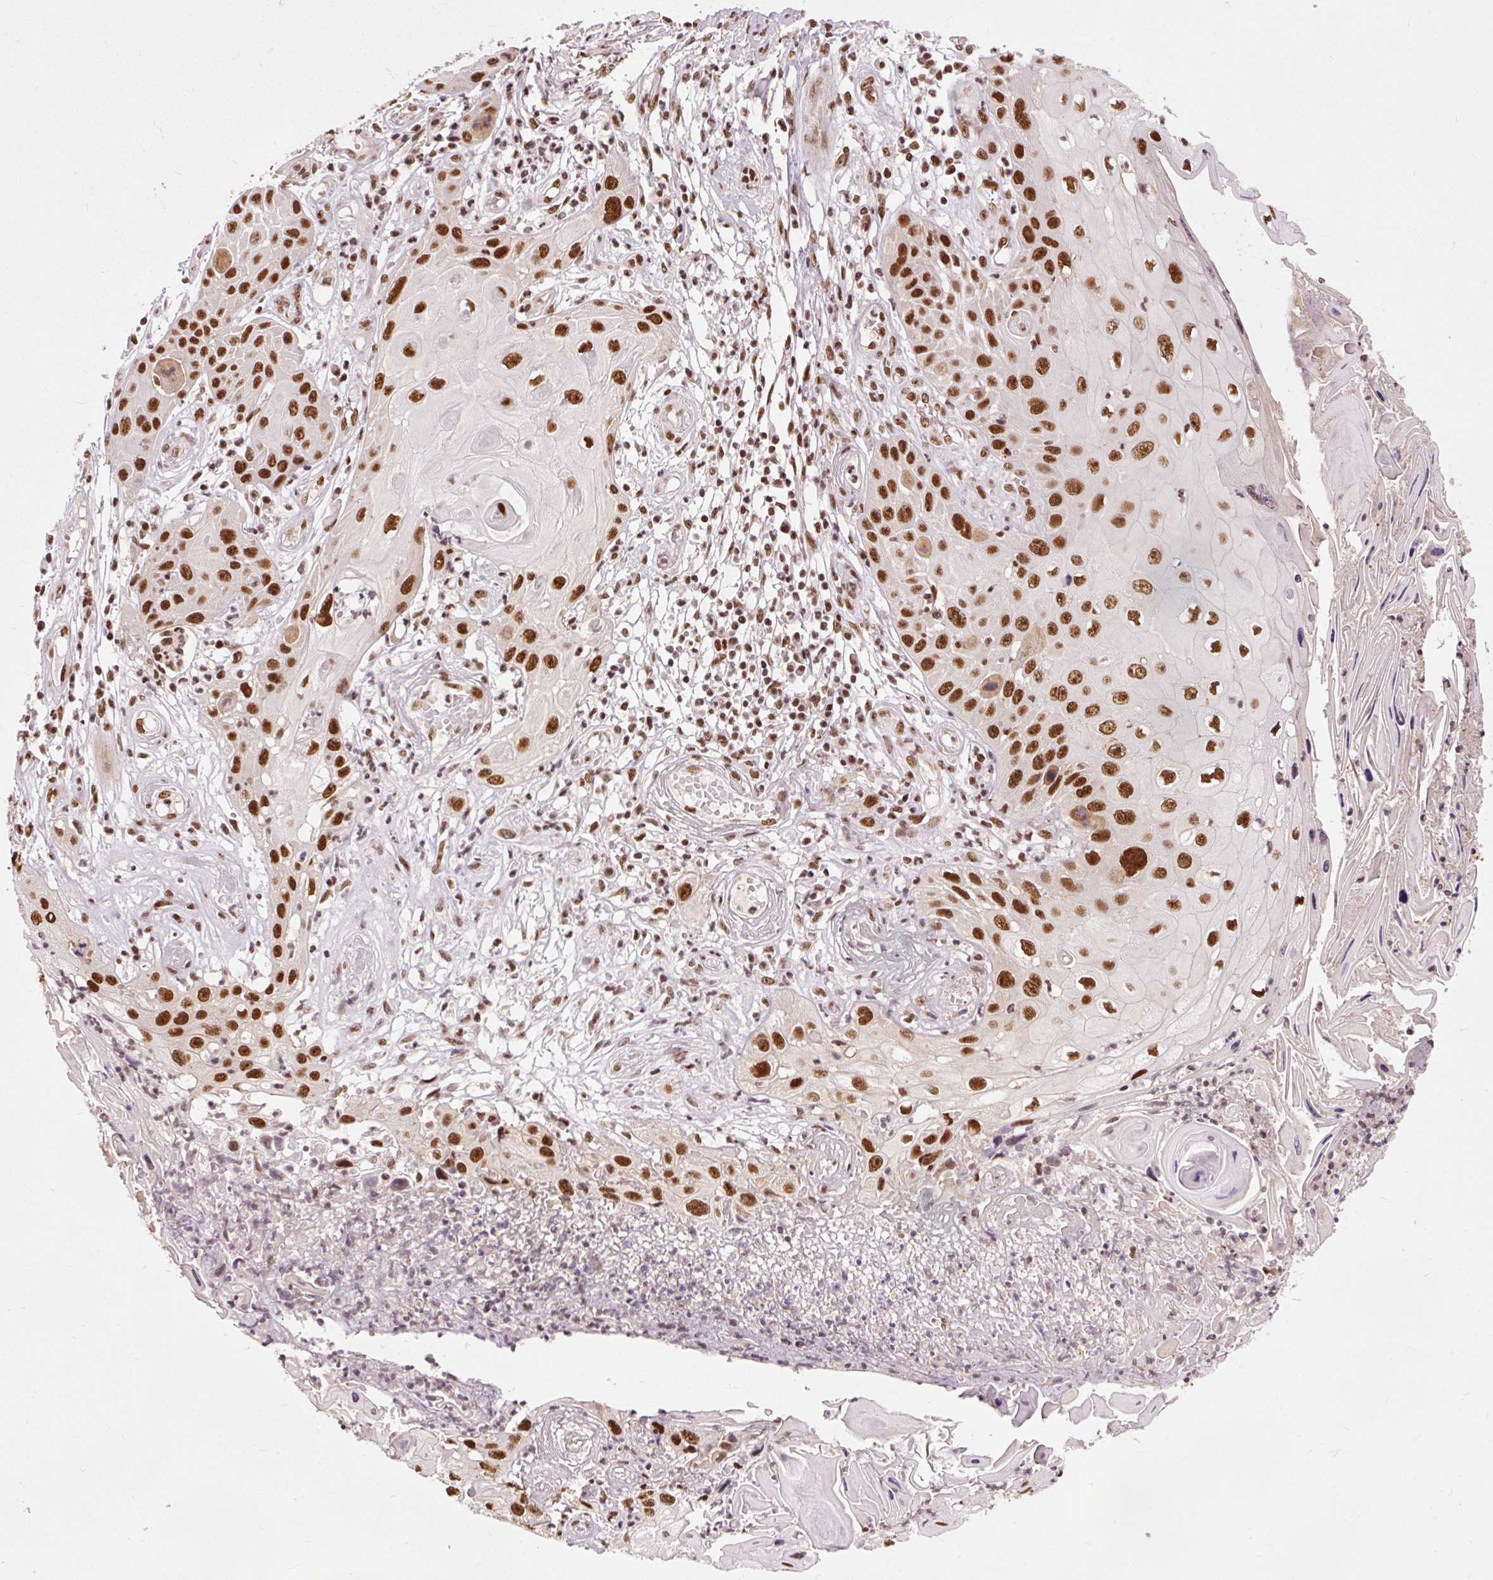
{"staining": {"intensity": "strong", "quantity": ">75%", "location": "nuclear"}, "tissue": "skin cancer", "cell_type": "Tumor cells", "image_type": "cancer", "snomed": [{"axis": "morphology", "description": "Squamous cell carcinoma, NOS"}, {"axis": "topography", "description": "Skin"}, {"axis": "topography", "description": "Vulva"}], "caption": "Protein staining reveals strong nuclear staining in approximately >75% of tumor cells in squamous cell carcinoma (skin).", "gene": "ZBTB44", "patient": {"sex": "female", "age": 44}}